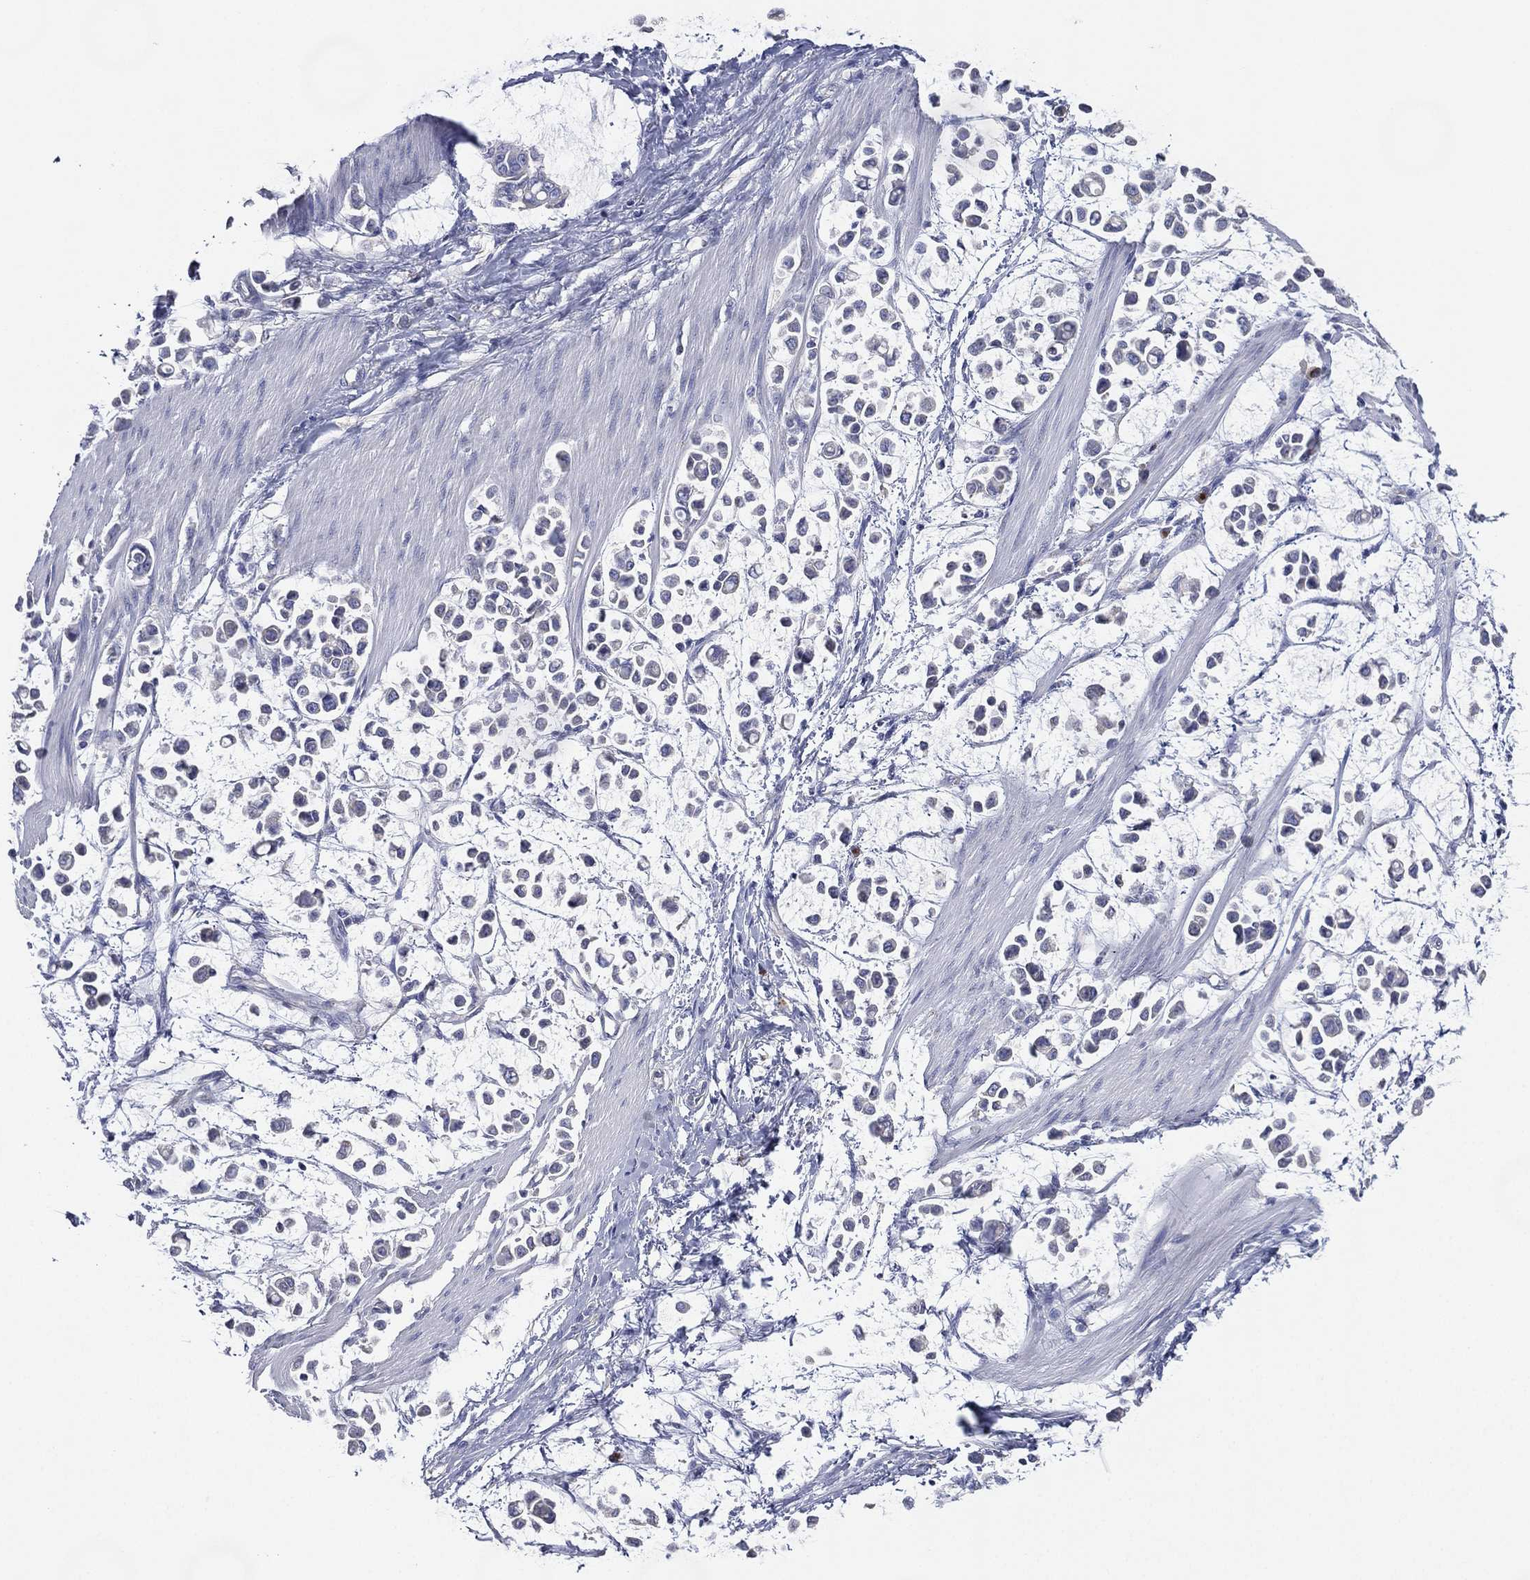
{"staining": {"intensity": "negative", "quantity": "none", "location": "none"}, "tissue": "stomach cancer", "cell_type": "Tumor cells", "image_type": "cancer", "snomed": [{"axis": "morphology", "description": "Adenocarcinoma, NOS"}, {"axis": "topography", "description": "Stomach"}], "caption": "Immunohistochemistry (IHC) image of neoplastic tissue: stomach adenocarcinoma stained with DAB reveals no significant protein staining in tumor cells. (DAB (3,3'-diaminobenzidine) IHC with hematoxylin counter stain).", "gene": "ATP8A2", "patient": {"sex": "male", "age": 82}}